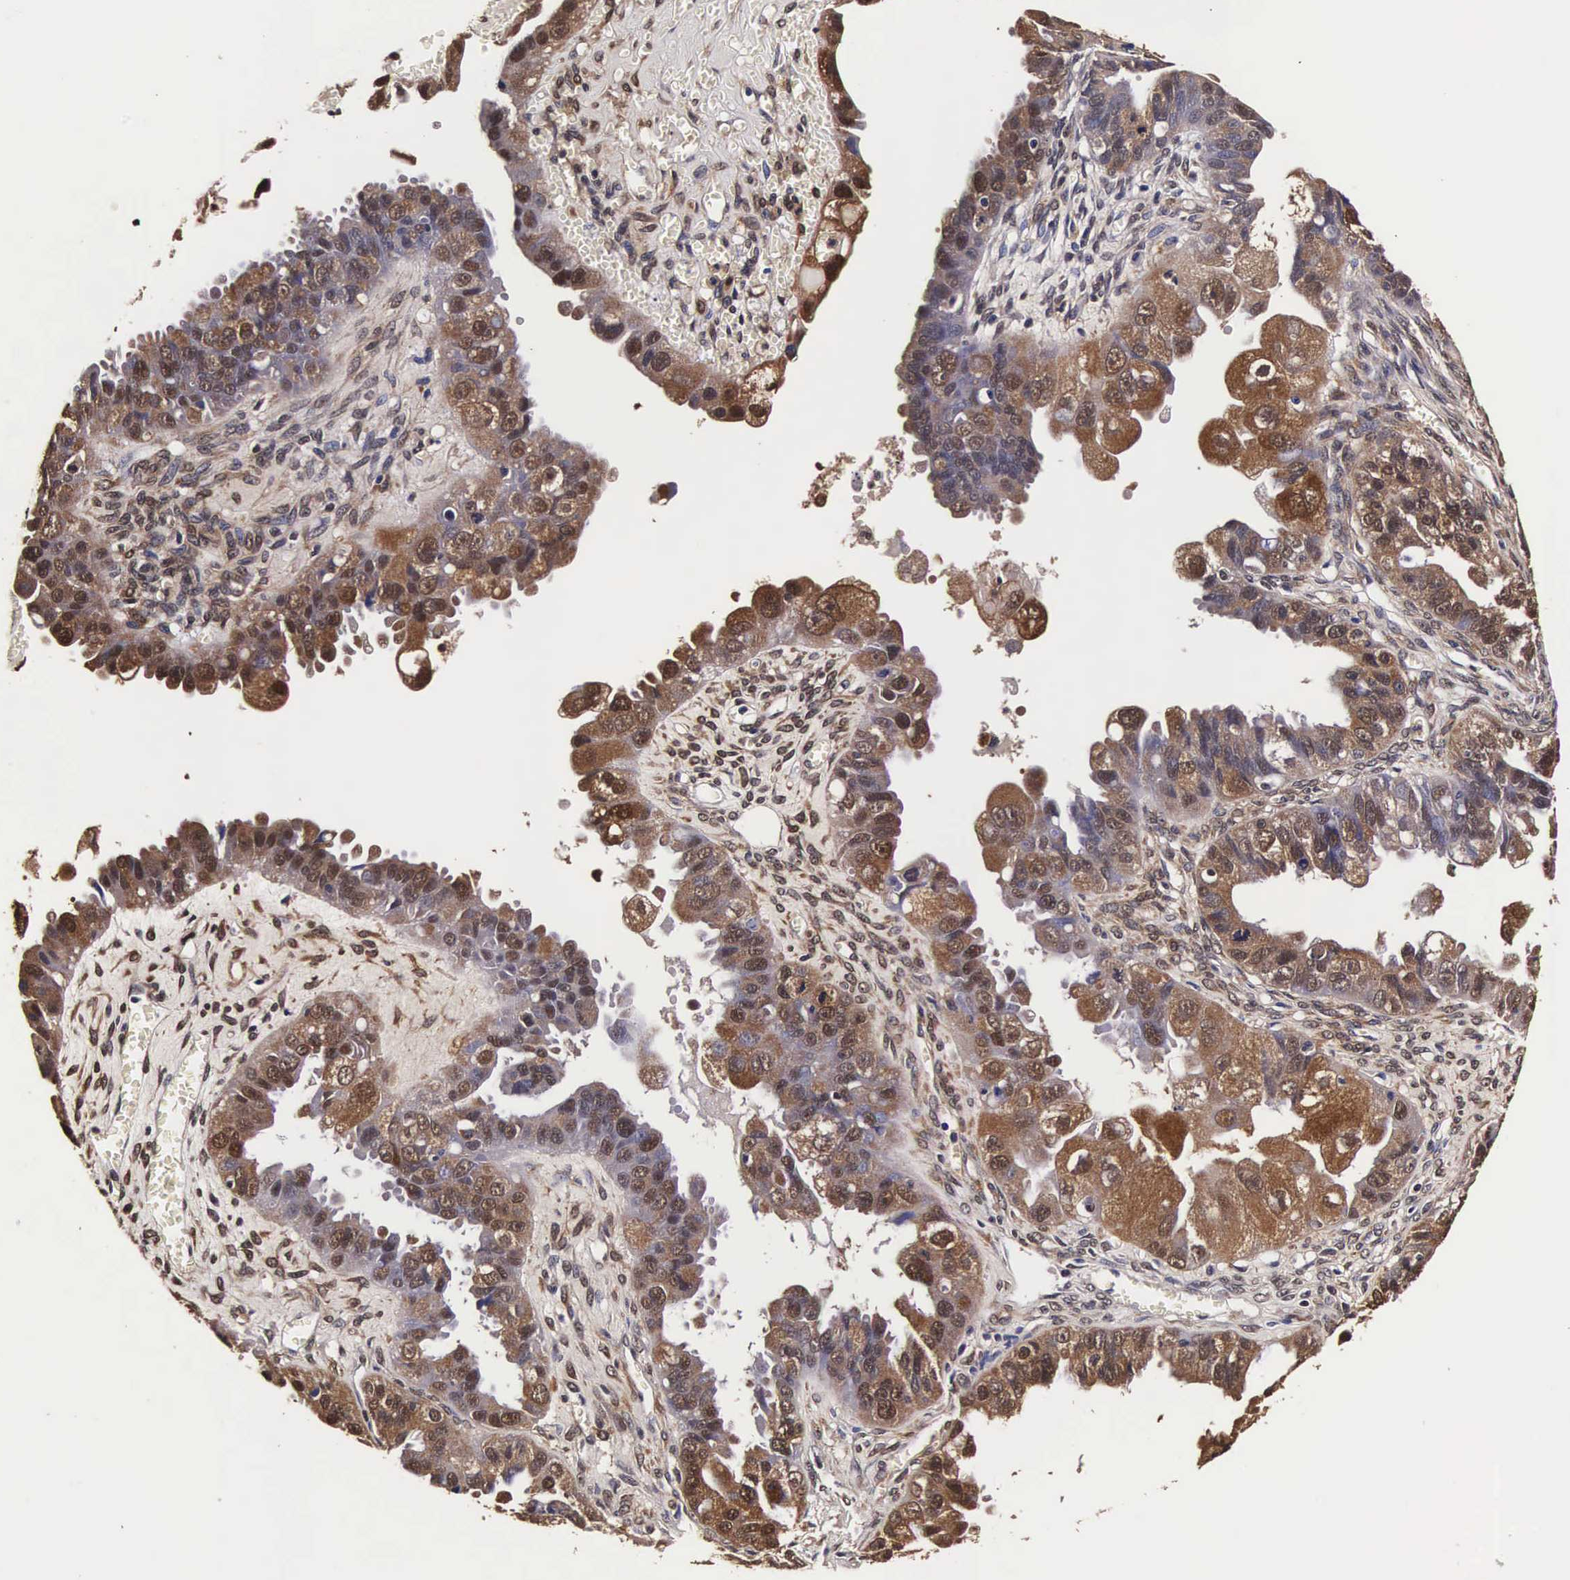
{"staining": {"intensity": "moderate", "quantity": ">75%", "location": "cytoplasmic/membranous,nuclear"}, "tissue": "ovarian cancer", "cell_type": "Tumor cells", "image_type": "cancer", "snomed": [{"axis": "morphology", "description": "Carcinoma, endometroid"}, {"axis": "topography", "description": "Ovary"}], "caption": "Human ovarian cancer (endometroid carcinoma) stained for a protein (brown) displays moderate cytoplasmic/membranous and nuclear positive staining in about >75% of tumor cells.", "gene": "TECPR2", "patient": {"sex": "female", "age": 85}}